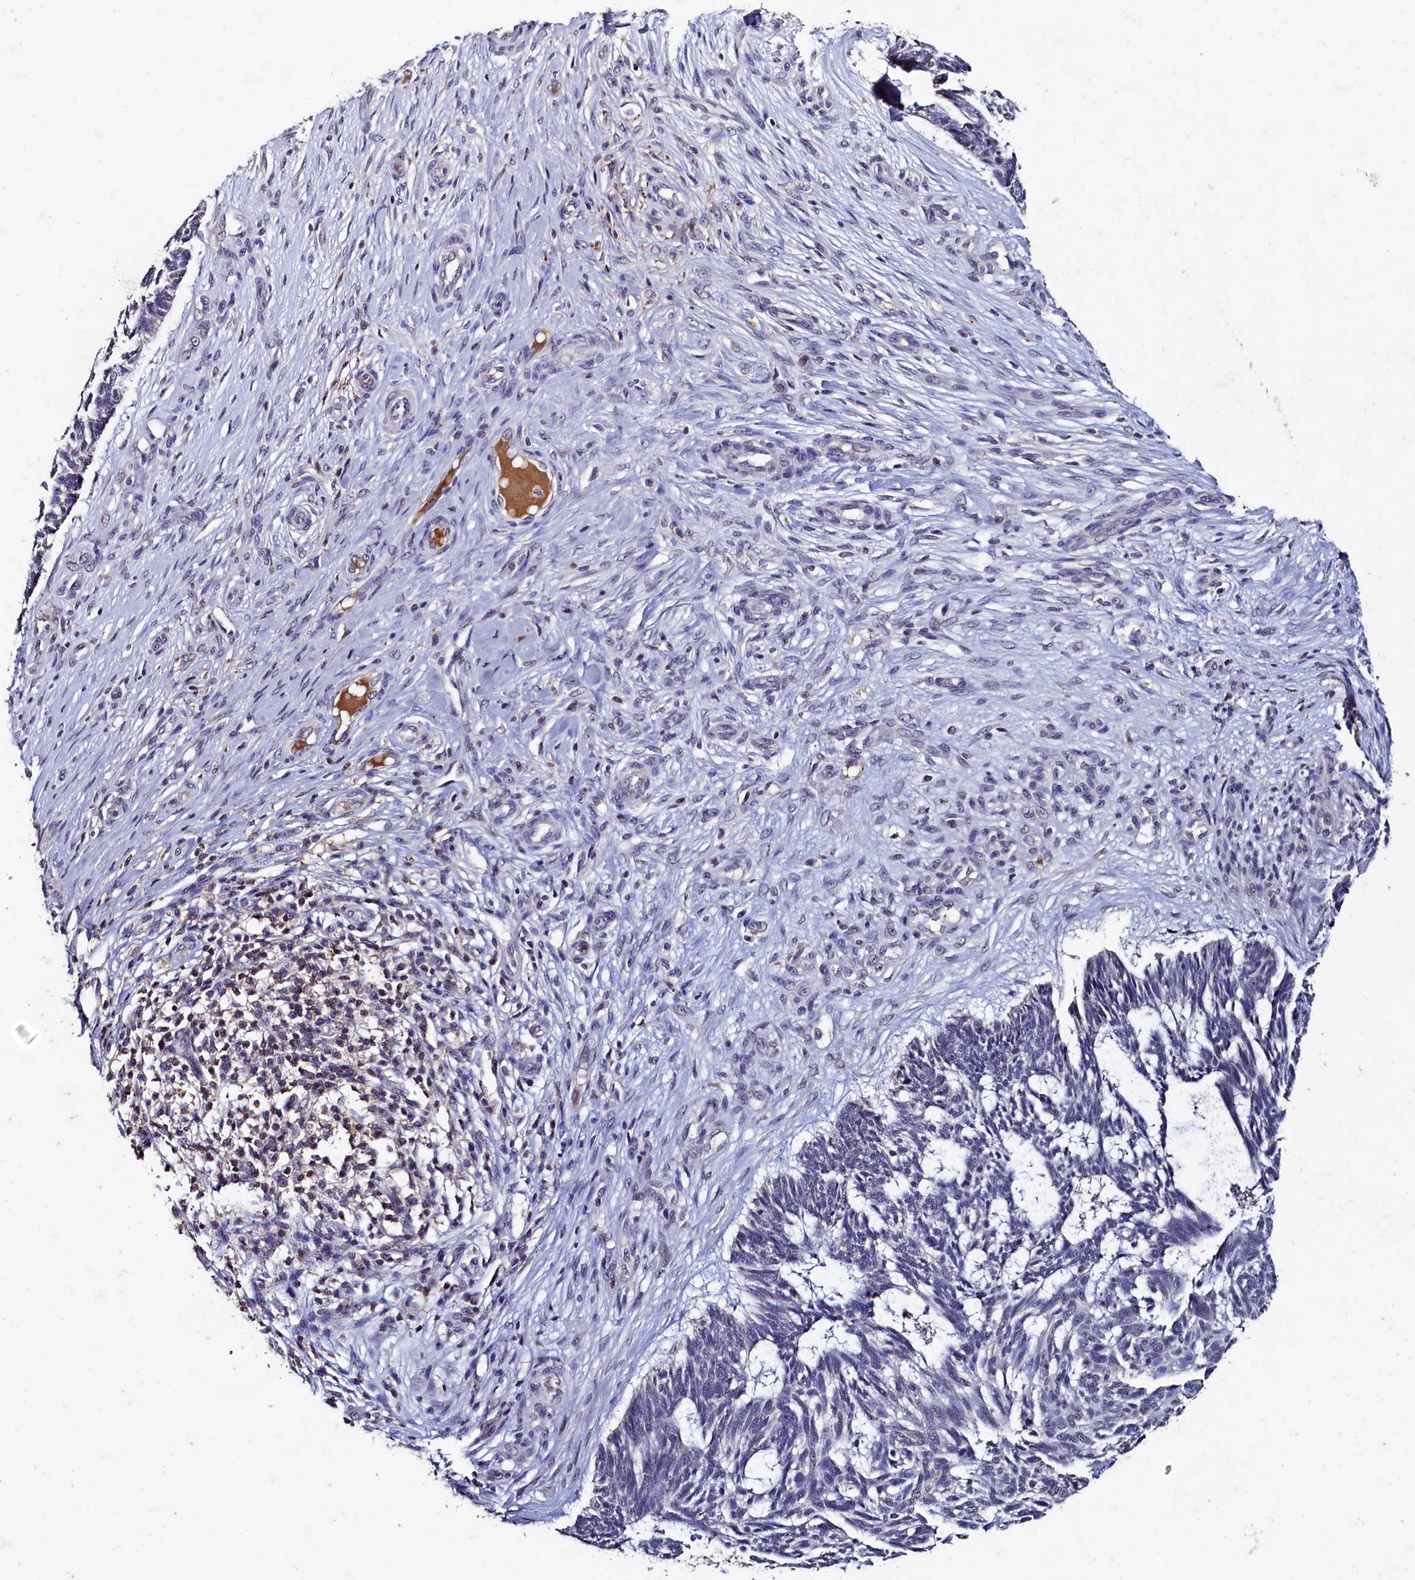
{"staining": {"intensity": "negative", "quantity": "none", "location": "none"}, "tissue": "skin cancer", "cell_type": "Tumor cells", "image_type": "cancer", "snomed": [{"axis": "morphology", "description": "Basal cell carcinoma"}, {"axis": "topography", "description": "Skin"}], "caption": "Image shows no significant protein staining in tumor cells of basal cell carcinoma (skin).", "gene": "CSTPP1", "patient": {"sex": "male", "age": 88}}